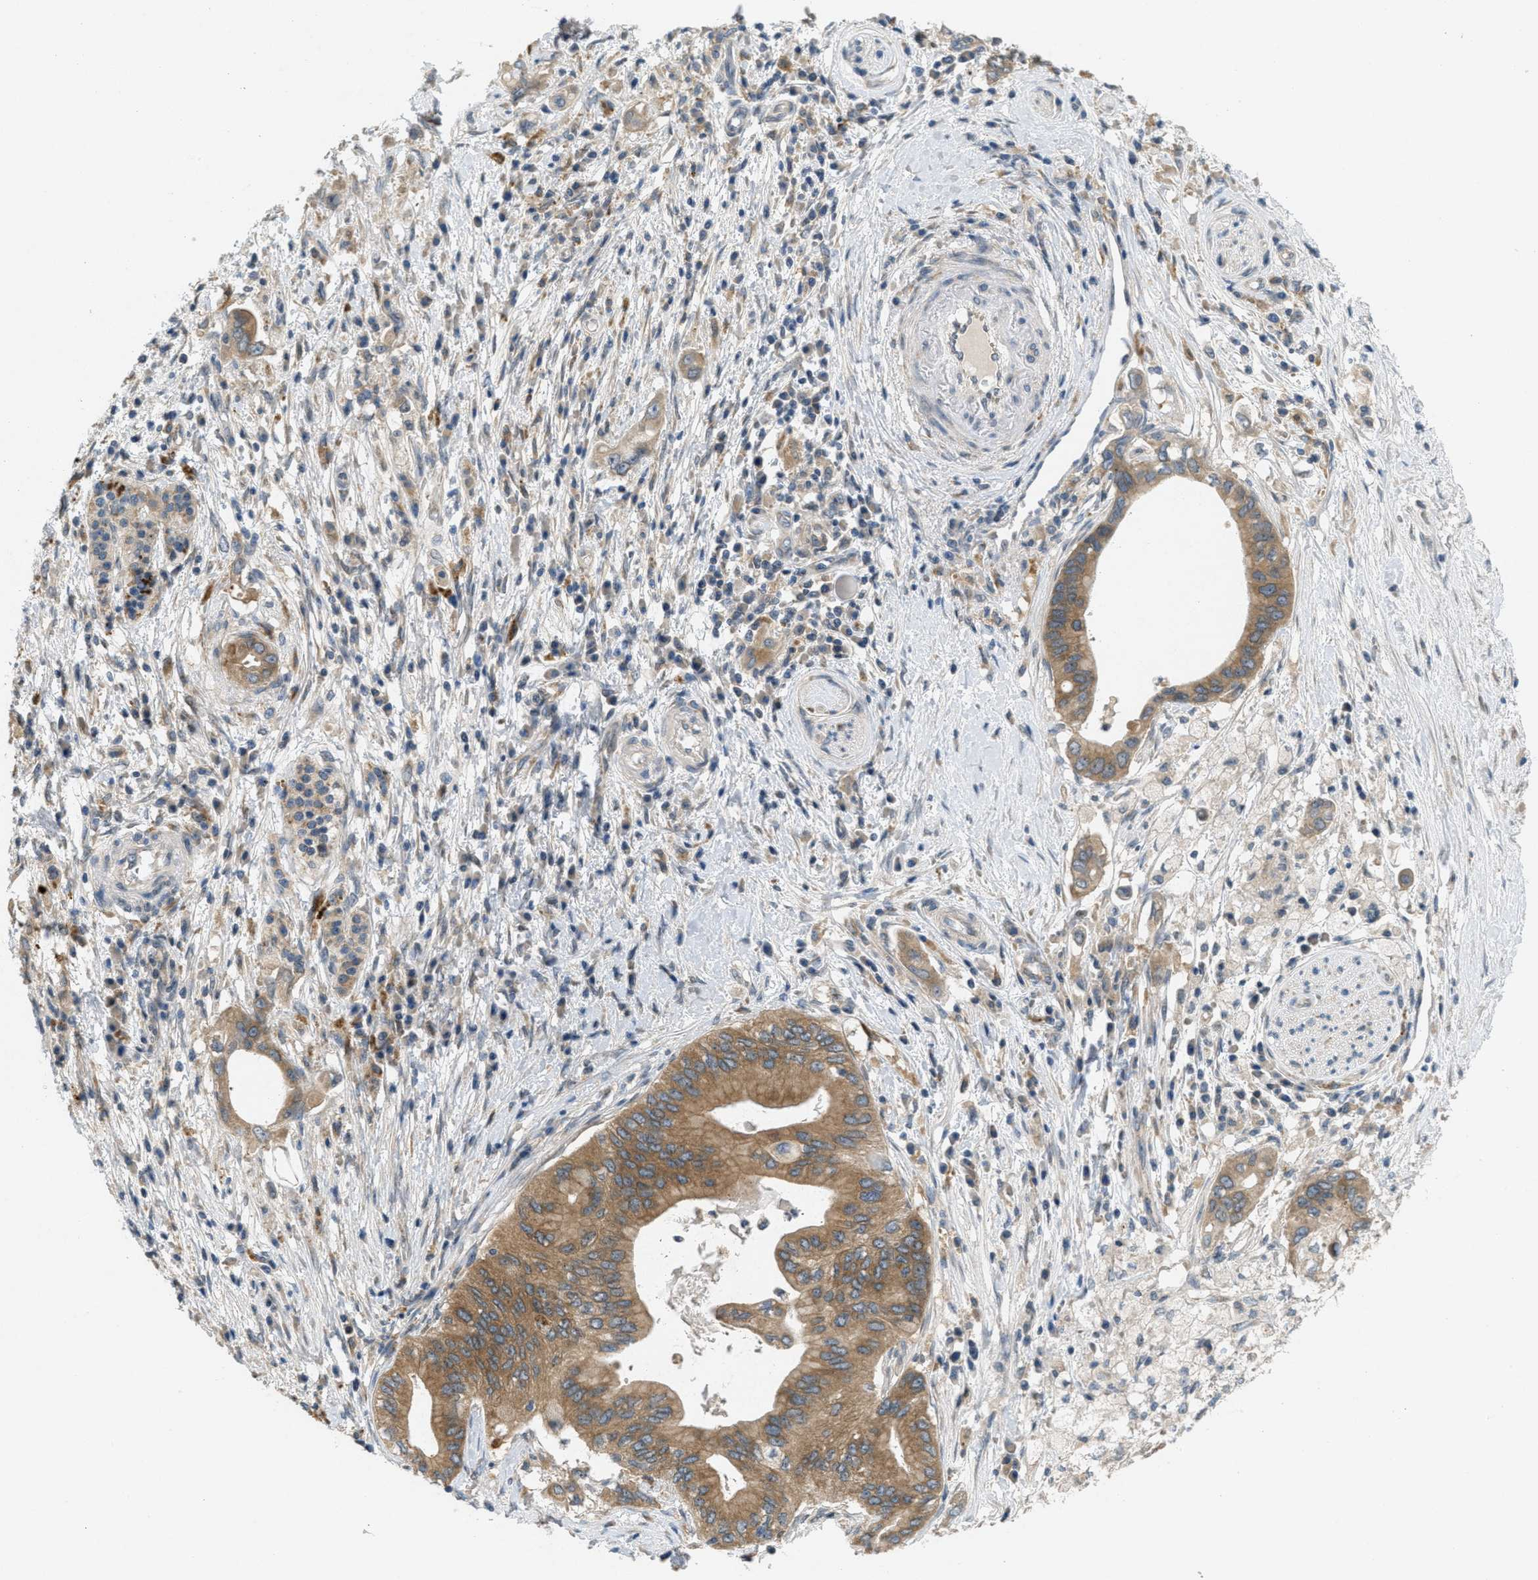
{"staining": {"intensity": "moderate", "quantity": ">75%", "location": "cytoplasmic/membranous"}, "tissue": "pancreatic cancer", "cell_type": "Tumor cells", "image_type": "cancer", "snomed": [{"axis": "morphology", "description": "Adenocarcinoma, NOS"}, {"axis": "topography", "description": "Pancreas"}], "caption": "Adenocarcinoma (pancreatic) stained with a brown dye exhibits moderate cytoplasmic/membranous positive staining in about >75% of tumor cells.", "gene": "SIGMAR1", "patient": {"sex": "female", "age": 73}}